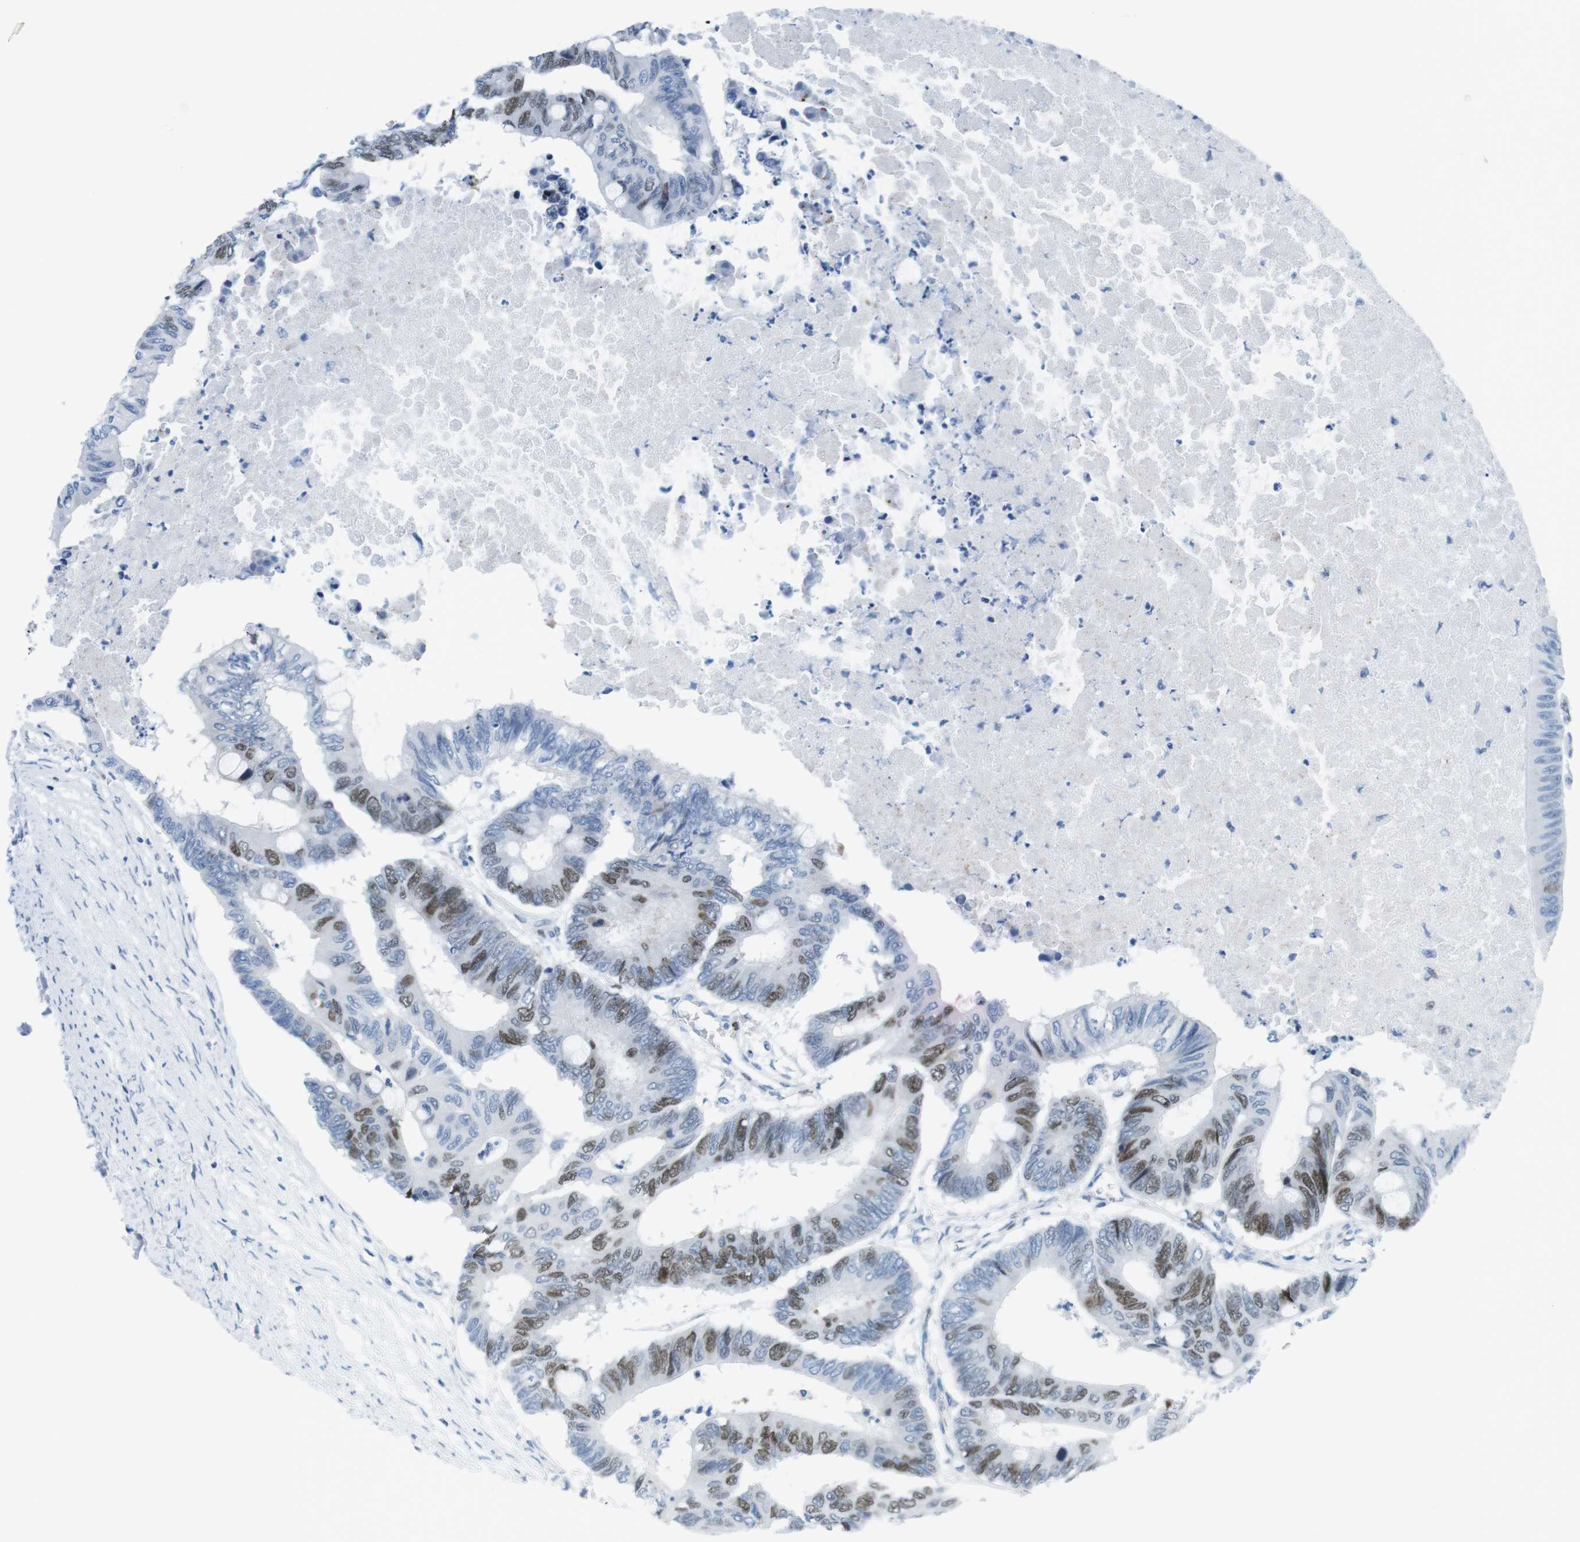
{"staining": {"intensity": "moderate", "quantity": "25%-75%", "location": "nuclear"}, "tissue": "colorectal cancer", "cell_type": "Tumor cells", "image_type": "cancer", "snomed": [{"axis": "morphology", "description": "Normal tissue, NOS"}, {"axis": "morphology", "description": "Adenocarcinoma, NOS"}, {"axis": "topography", "description": "Rectum"}, {"axis": "topography", "description": "Peripheral nerve tissue"}], "caption": "A photomicrograph of colorectal adenocarcinoma stained for a protein displays moderate nuclear brown staining in tumor cells.", "gene": "CHAF1A", "patient": {"sex": "male", "age": 92}}